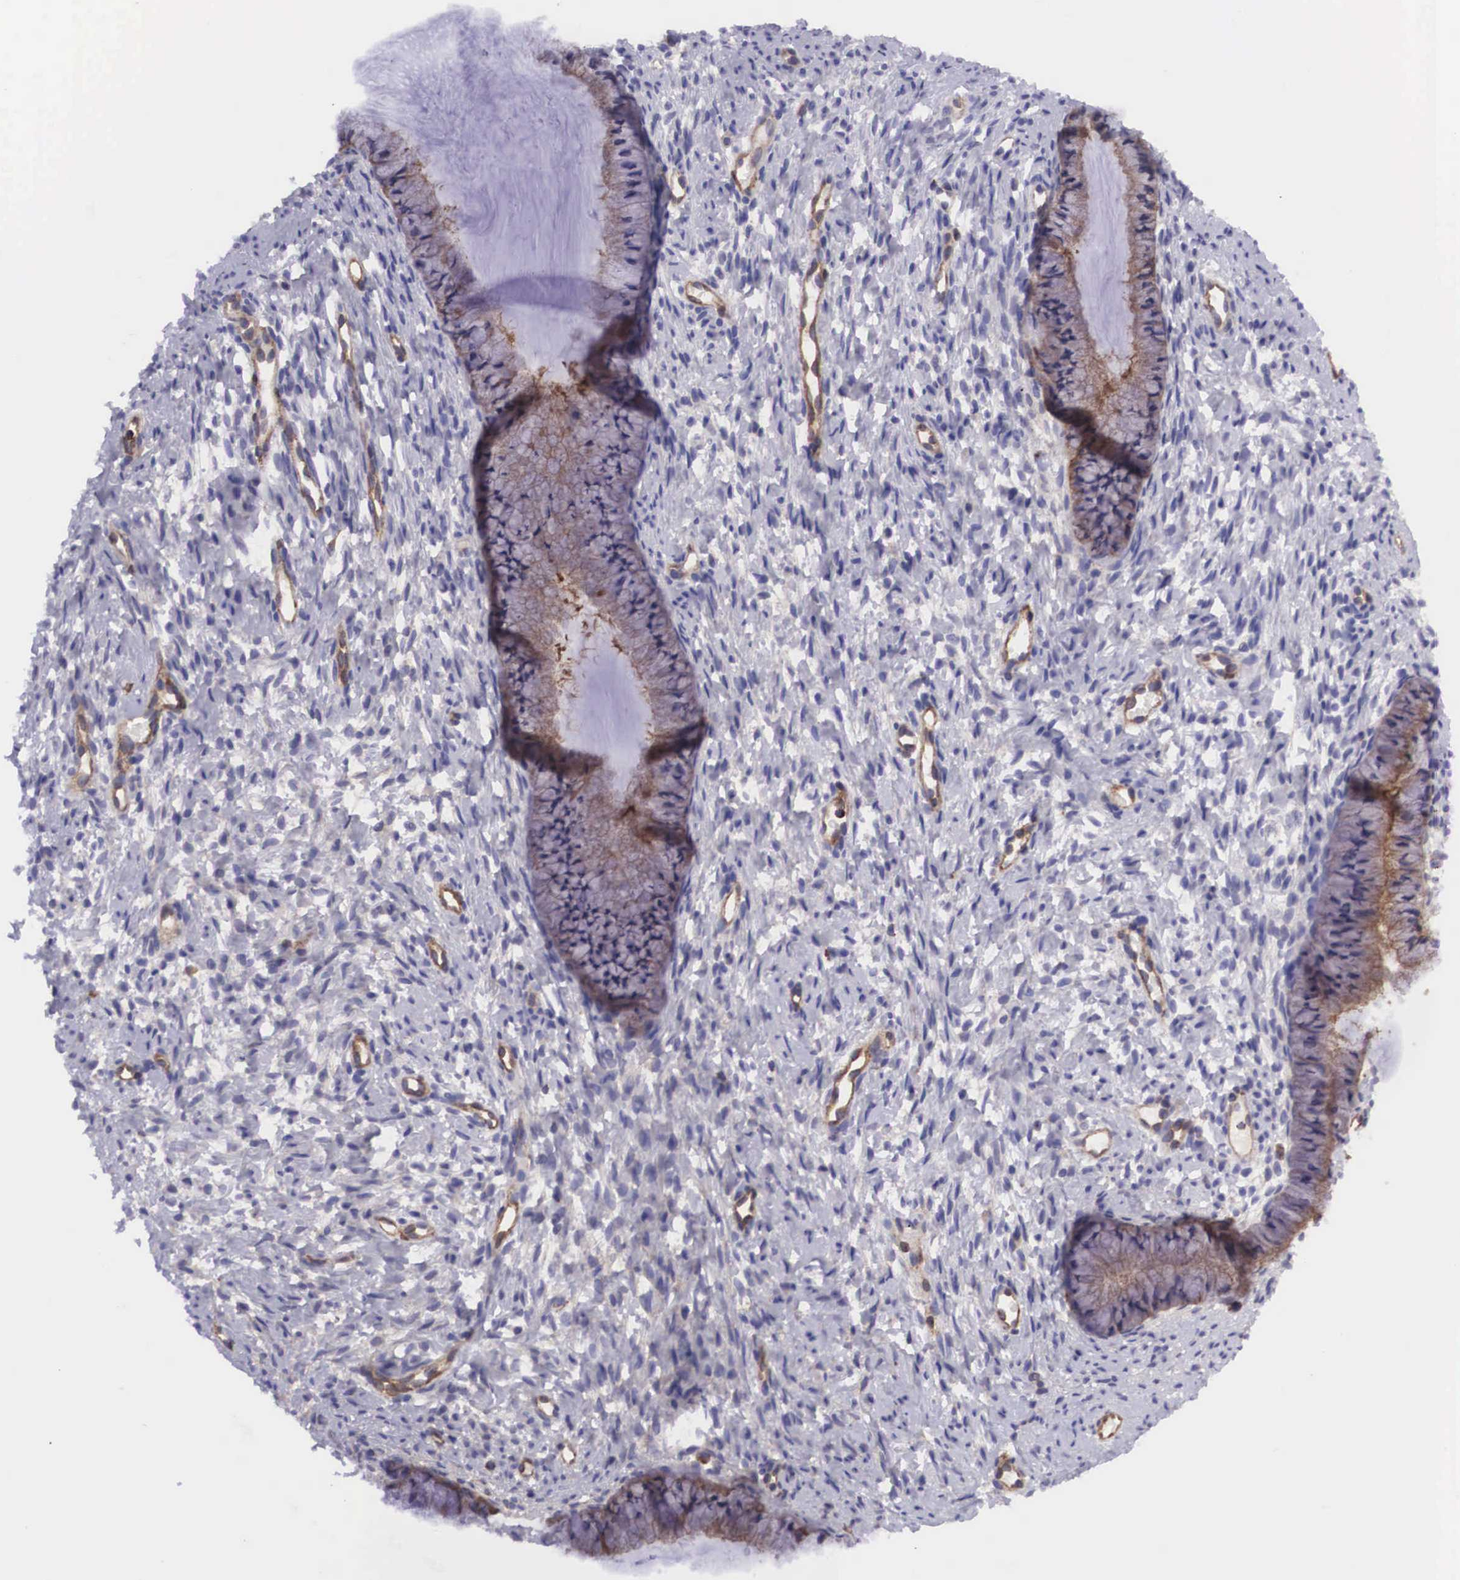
{"staining": {"intensity": "weak", "quantity": "<25%", "location": "cytoplasmic/membranous"}, "tissue": "cervix", "cell_type": "Glandular cells", "image_type": "normal", "snomed": [{"axis": "morphology", "description": "Normal tissue, NOS"}, {"axis": "topography", "description": "Cervix"}], "caption": "Glandular cells show no significant staining in normal cervix. (DAB IHC with hematoxylin counter stain).", "gene": "BCAR1", "patient": {"sex": "female", "age": 82}}